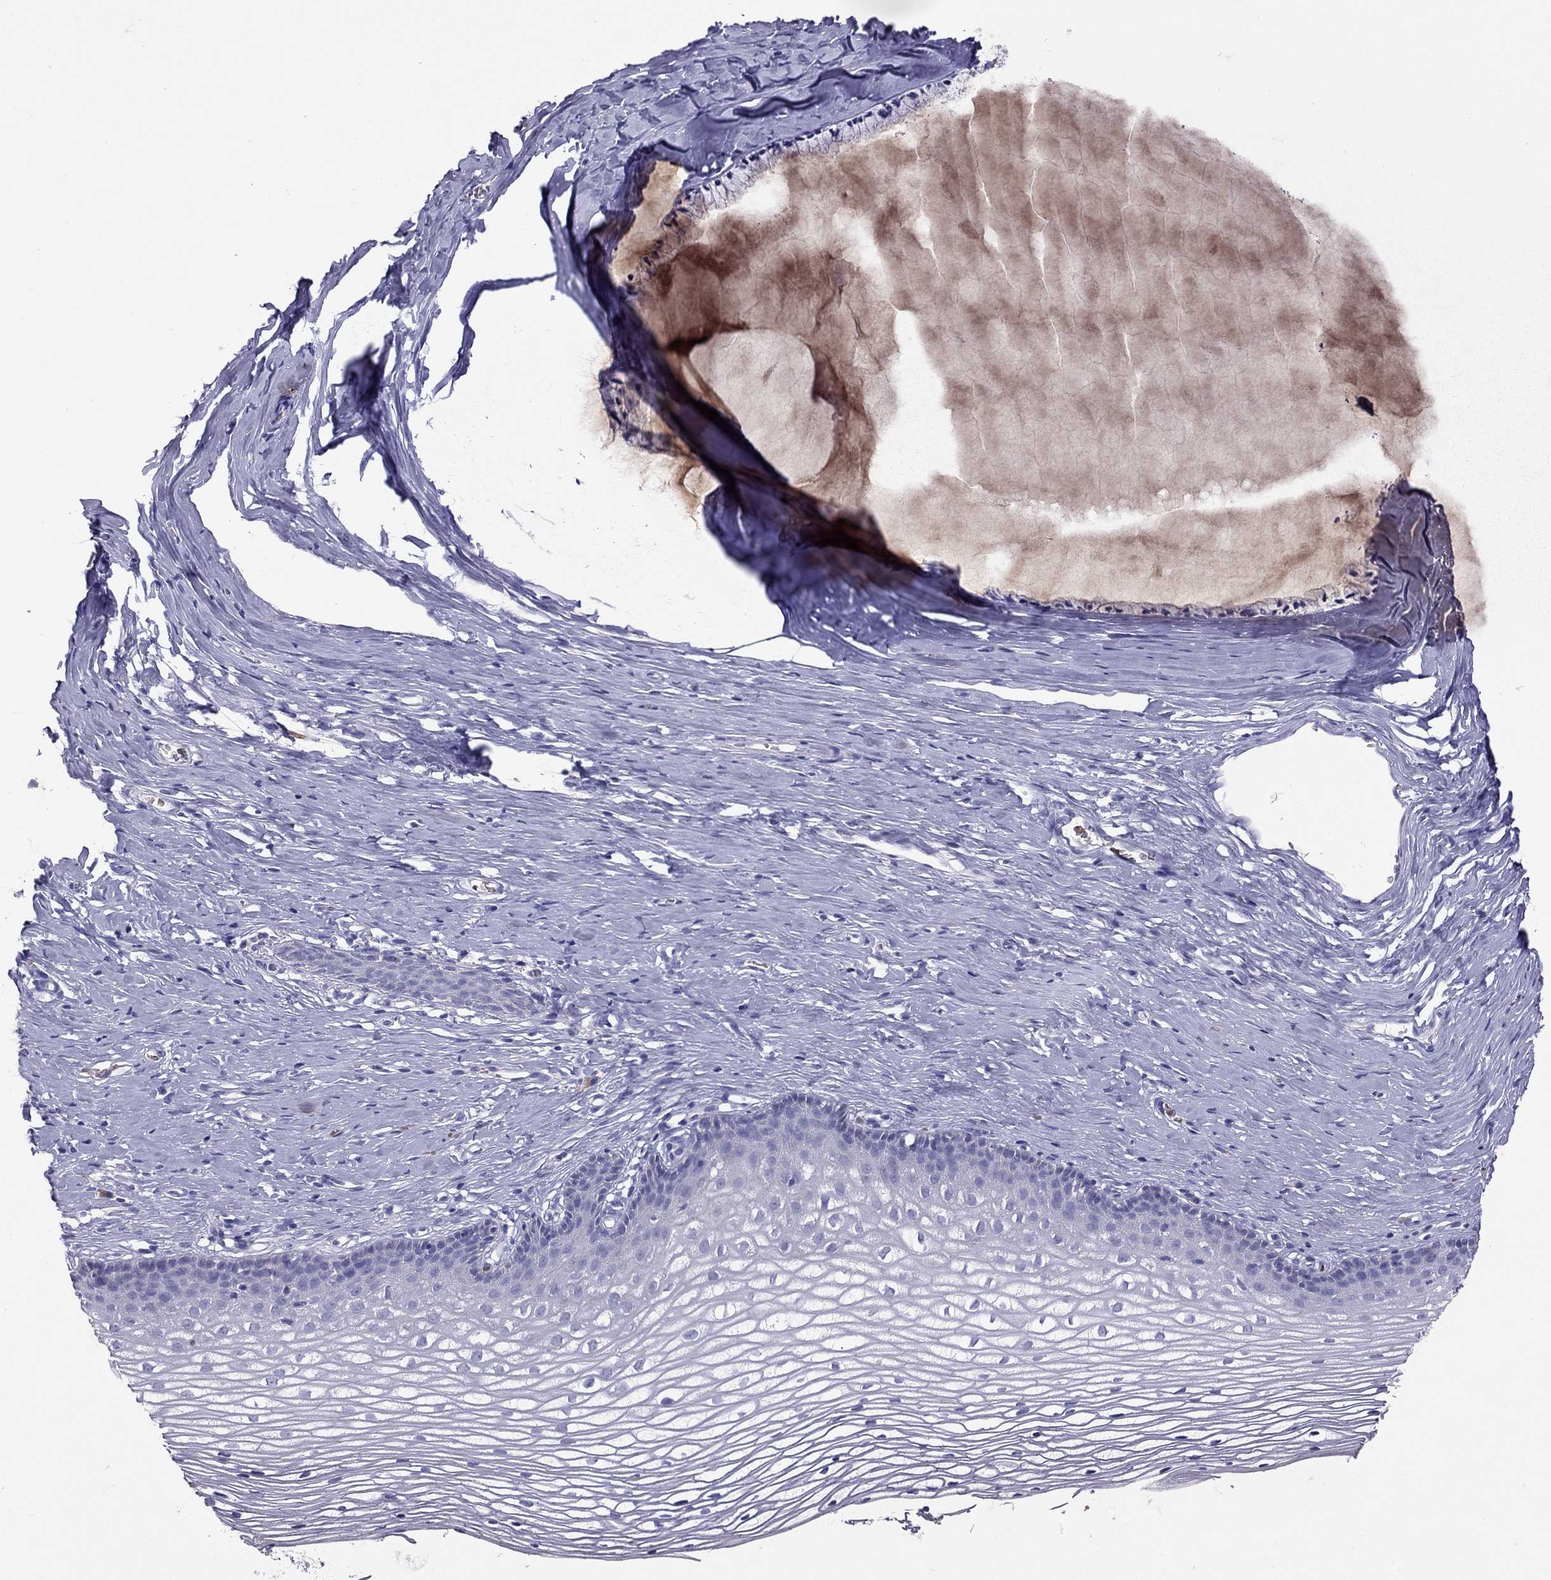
{"staining": {"intensity": "negative", "quantity": "none", "location": "none"}, "tissue": "cervix", "cell_type": "Glandular cells", "image_type": "normal", "snomed": [{"axis": "morphology", "description": "Normal tissue, NOS"}, {"axis": "topography", "description": "Cervix"}], "caption": "This is an immunohistochemistry (IHC) photomicrograph of unremarkable cervix. There is no expression in glandular cells.", "gene": "FRMD1", "patient": {"sex": "female", "age": 40}}